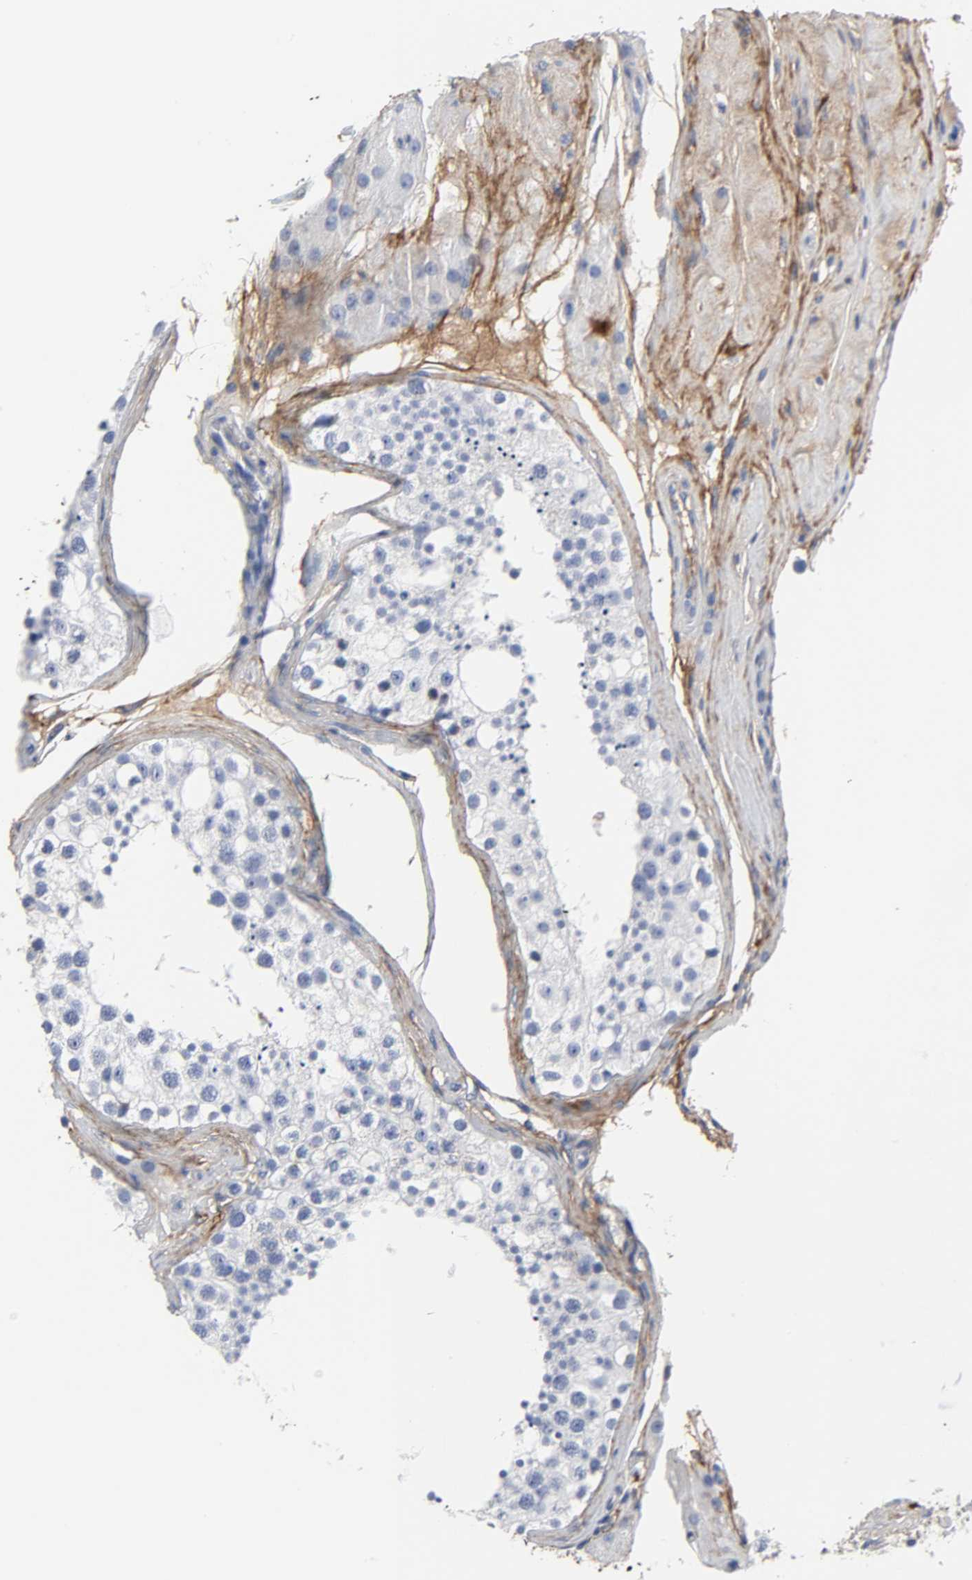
{"staining": {"intensity": "negative", "quantity": "none", "location": "none"}, "tissue": "testis", "cell_type": "Cells in seminiferous ducts", "image_type": "normal", "snomed": [{"axis": "morphology", "description": "Normal tissue, NOS"}, {"axis": "topography", "description": "Testis"}], "caption": "Human testis stained for a protein using IHC shows no expression in cells in seminiferous ducts.", "gene": "FBLN1", "patient": {"sex": "male", "age": 68}}